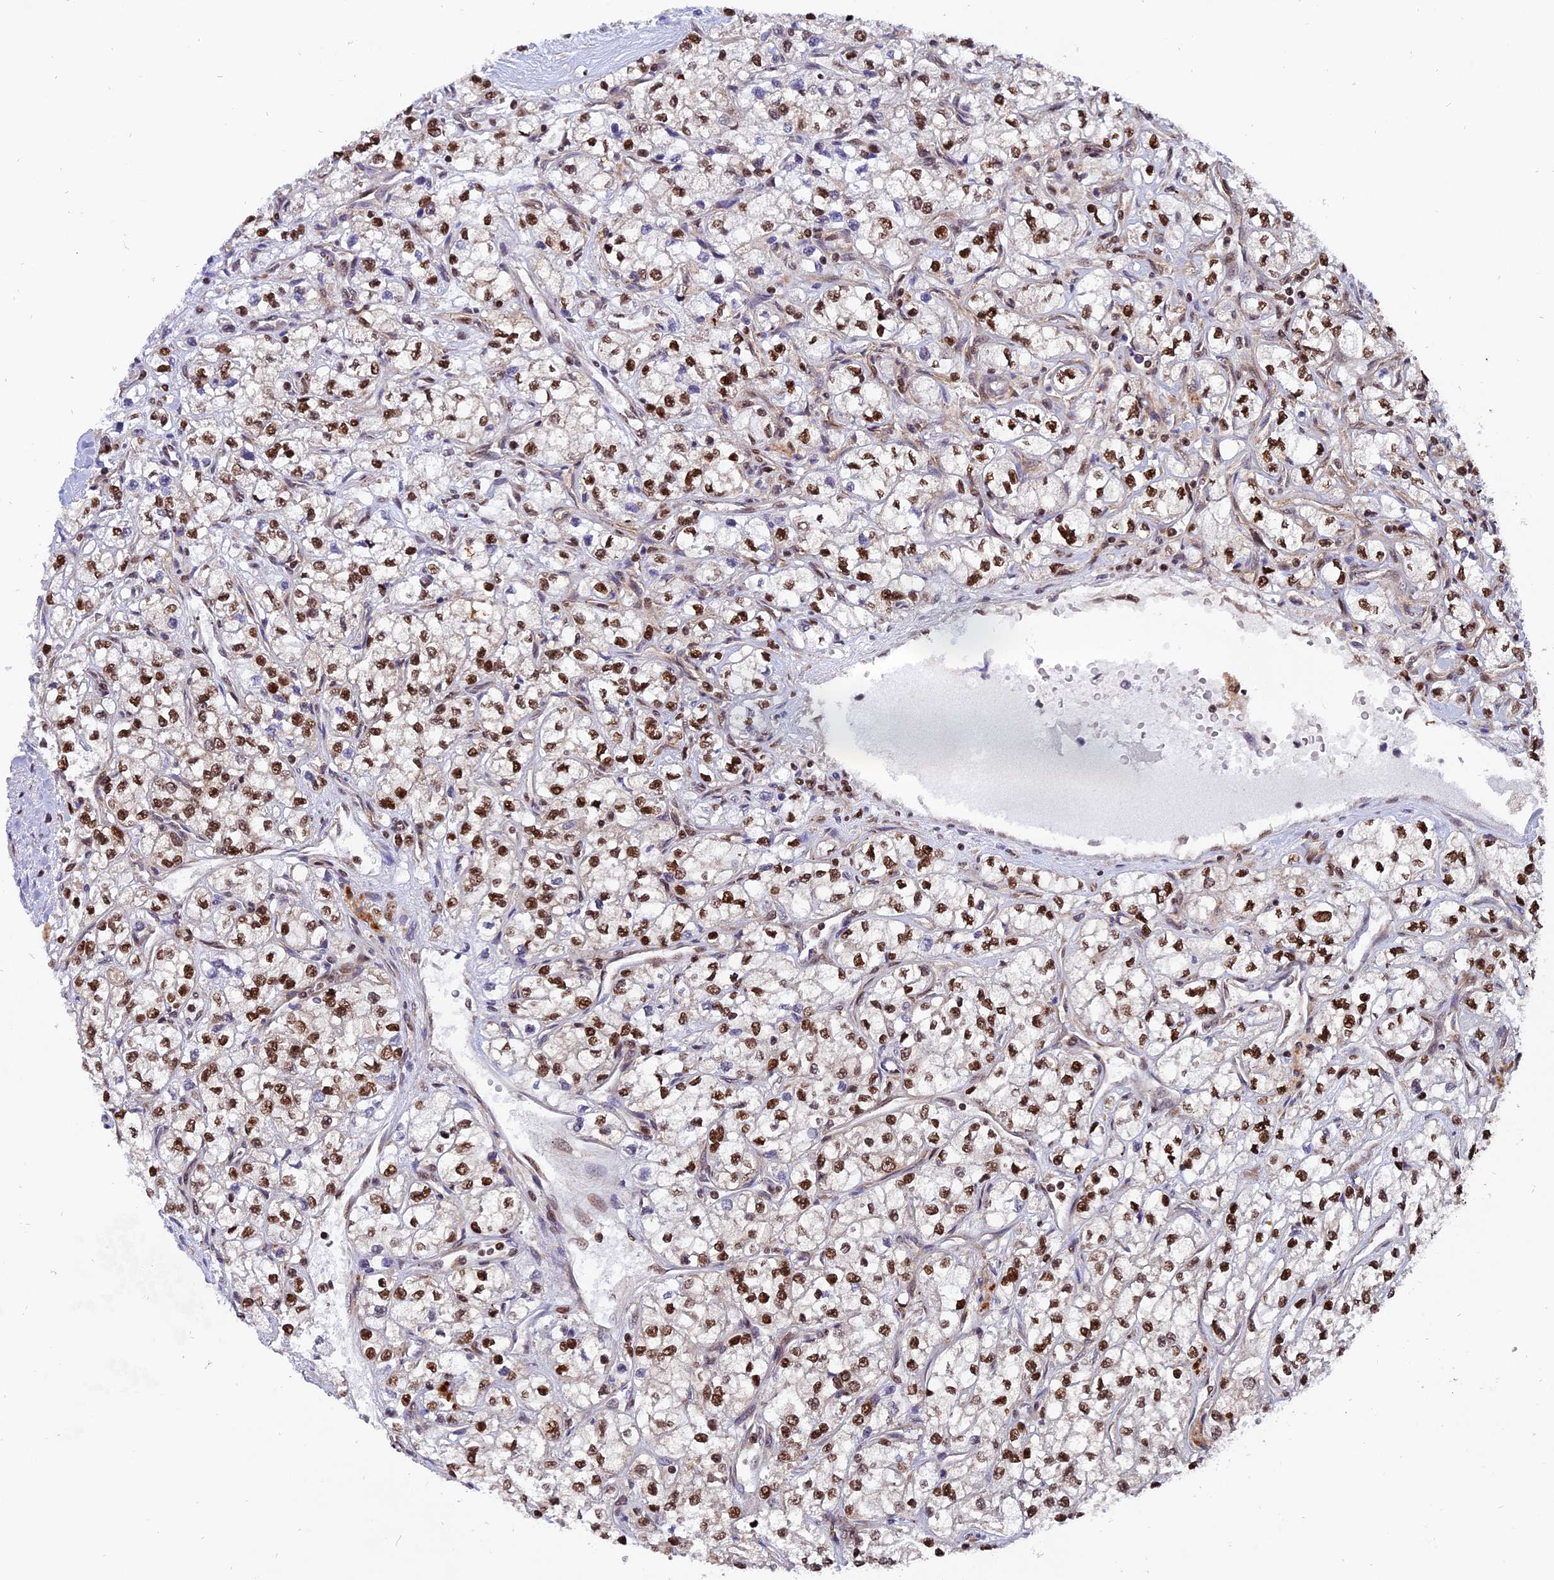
{"staining": {"intensity": "moderate", "quantity": ">75%", "location": "nuclear"}, "tissue": "renal cancer", "cell_type": "Tumor cells", "image_type": "cancer", "snomed": [{"axis": "morphology", "description": "Adenocarcinoma, NOS"}, {"axis": "topography", "description": "Kidney"}], "caption": "Adenocarcinoma (renal) stained with a brown dye displays moderate nuclear positive expression in about >75% of tumor cells.", "gene": "RAMAC", "patient": {"sex": "male", "age": 80}}